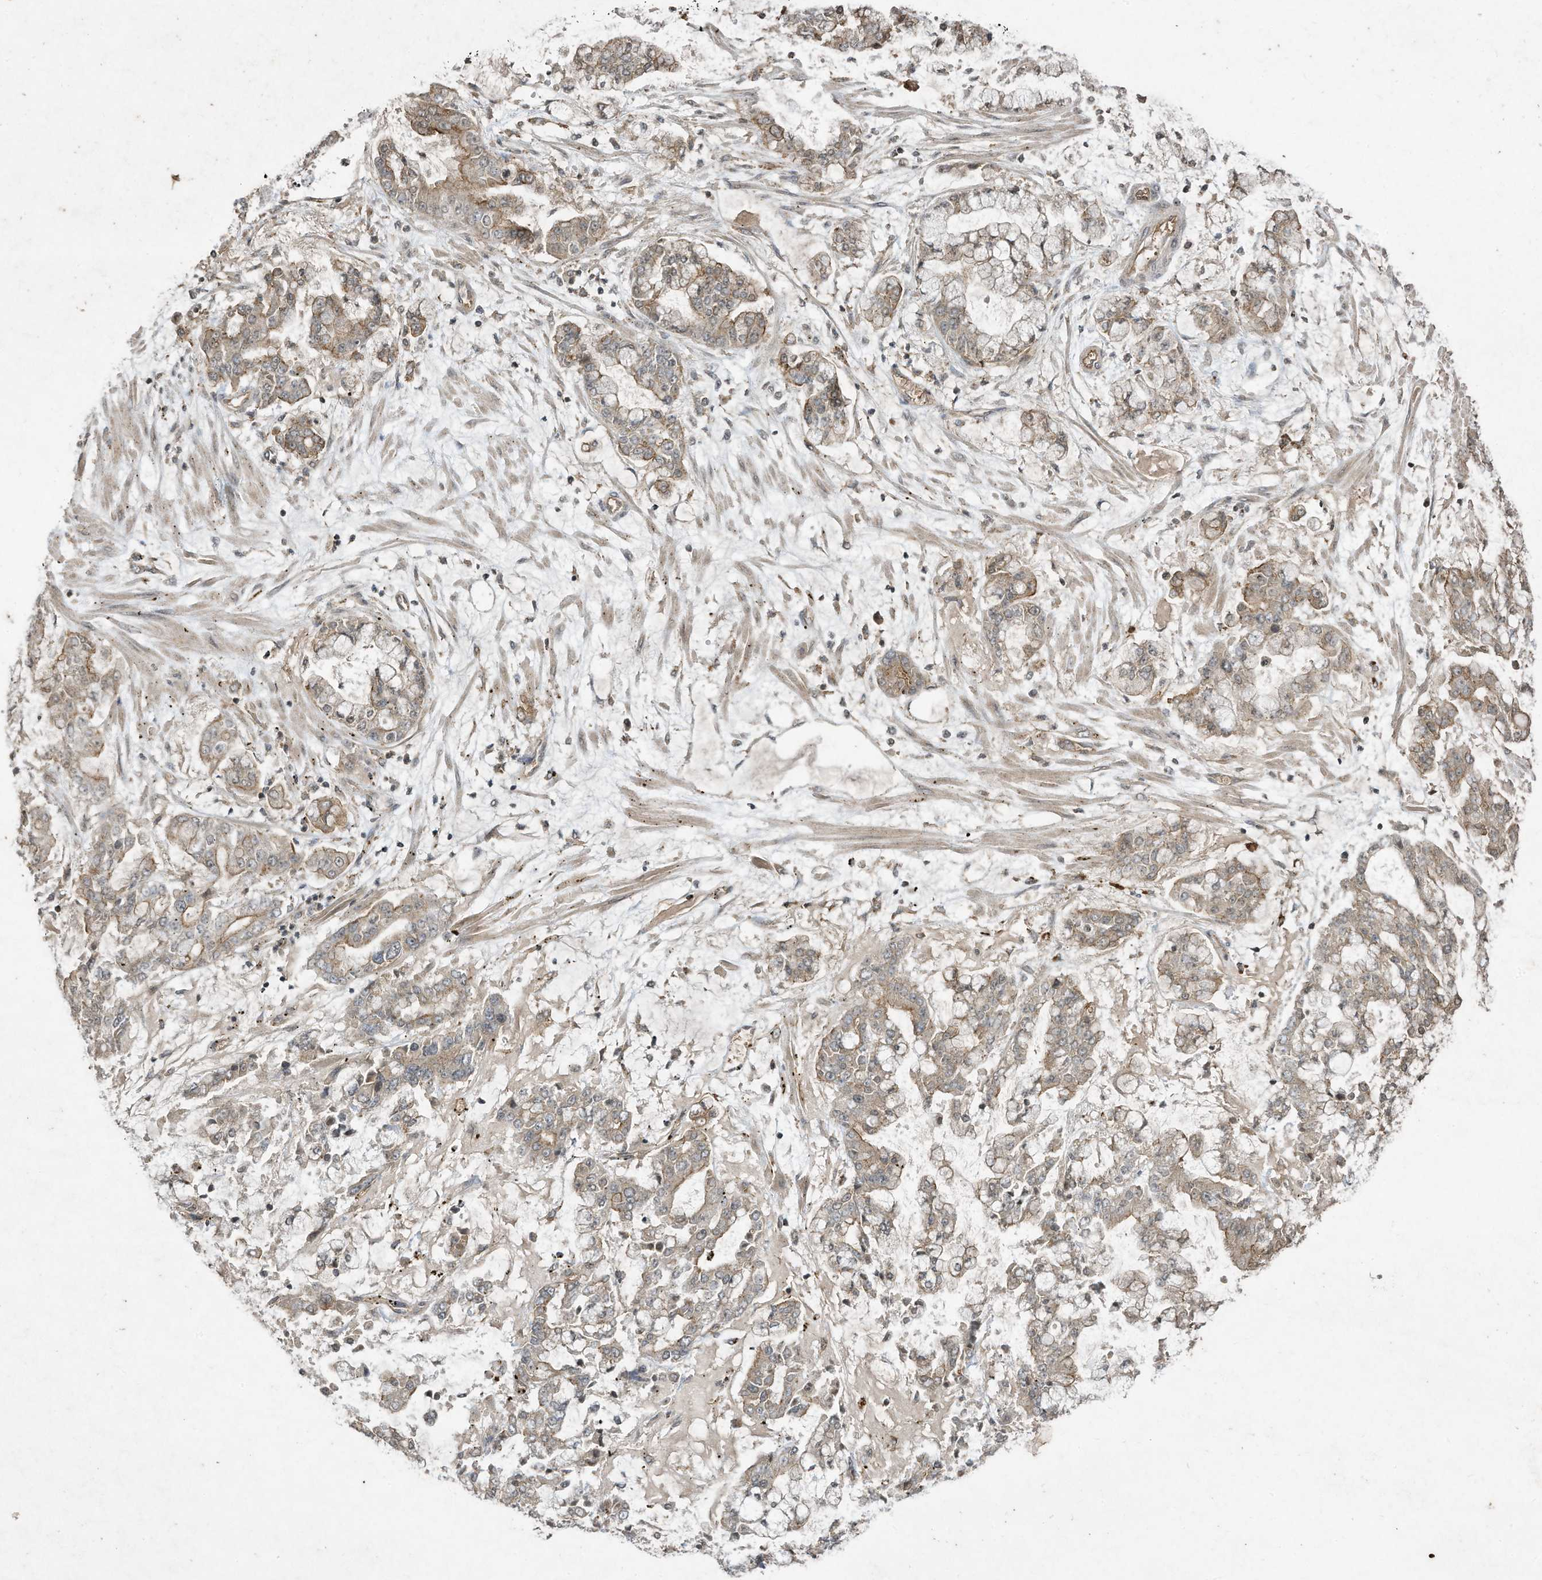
{"staining": {"intensity": "weak", "quantity": "25%-75%", "location": "cytoplasmic/membranous"}, "tissue": "stomach cancer", "cell_type": "Tumor cells", "image_type": "cancer", "snomed": [{"axis": "morphology", "description": "Normal tissue, NOS"}, {"axis": "morphology", "description": "Adenocarcinoma, NOS"}, {"axis": "topography", "description": "Stomach, upper"}, {"axis": "topography", "description": "Stomach"}], "caption": "Human stomach cancer stained for a protein (brown) displays weak cytoplasmic/membranous positive positivity in approximately 25%-75% of tumor cells.", "gene": "MATN2", "patient": {"sex": "male", "age": 76}}